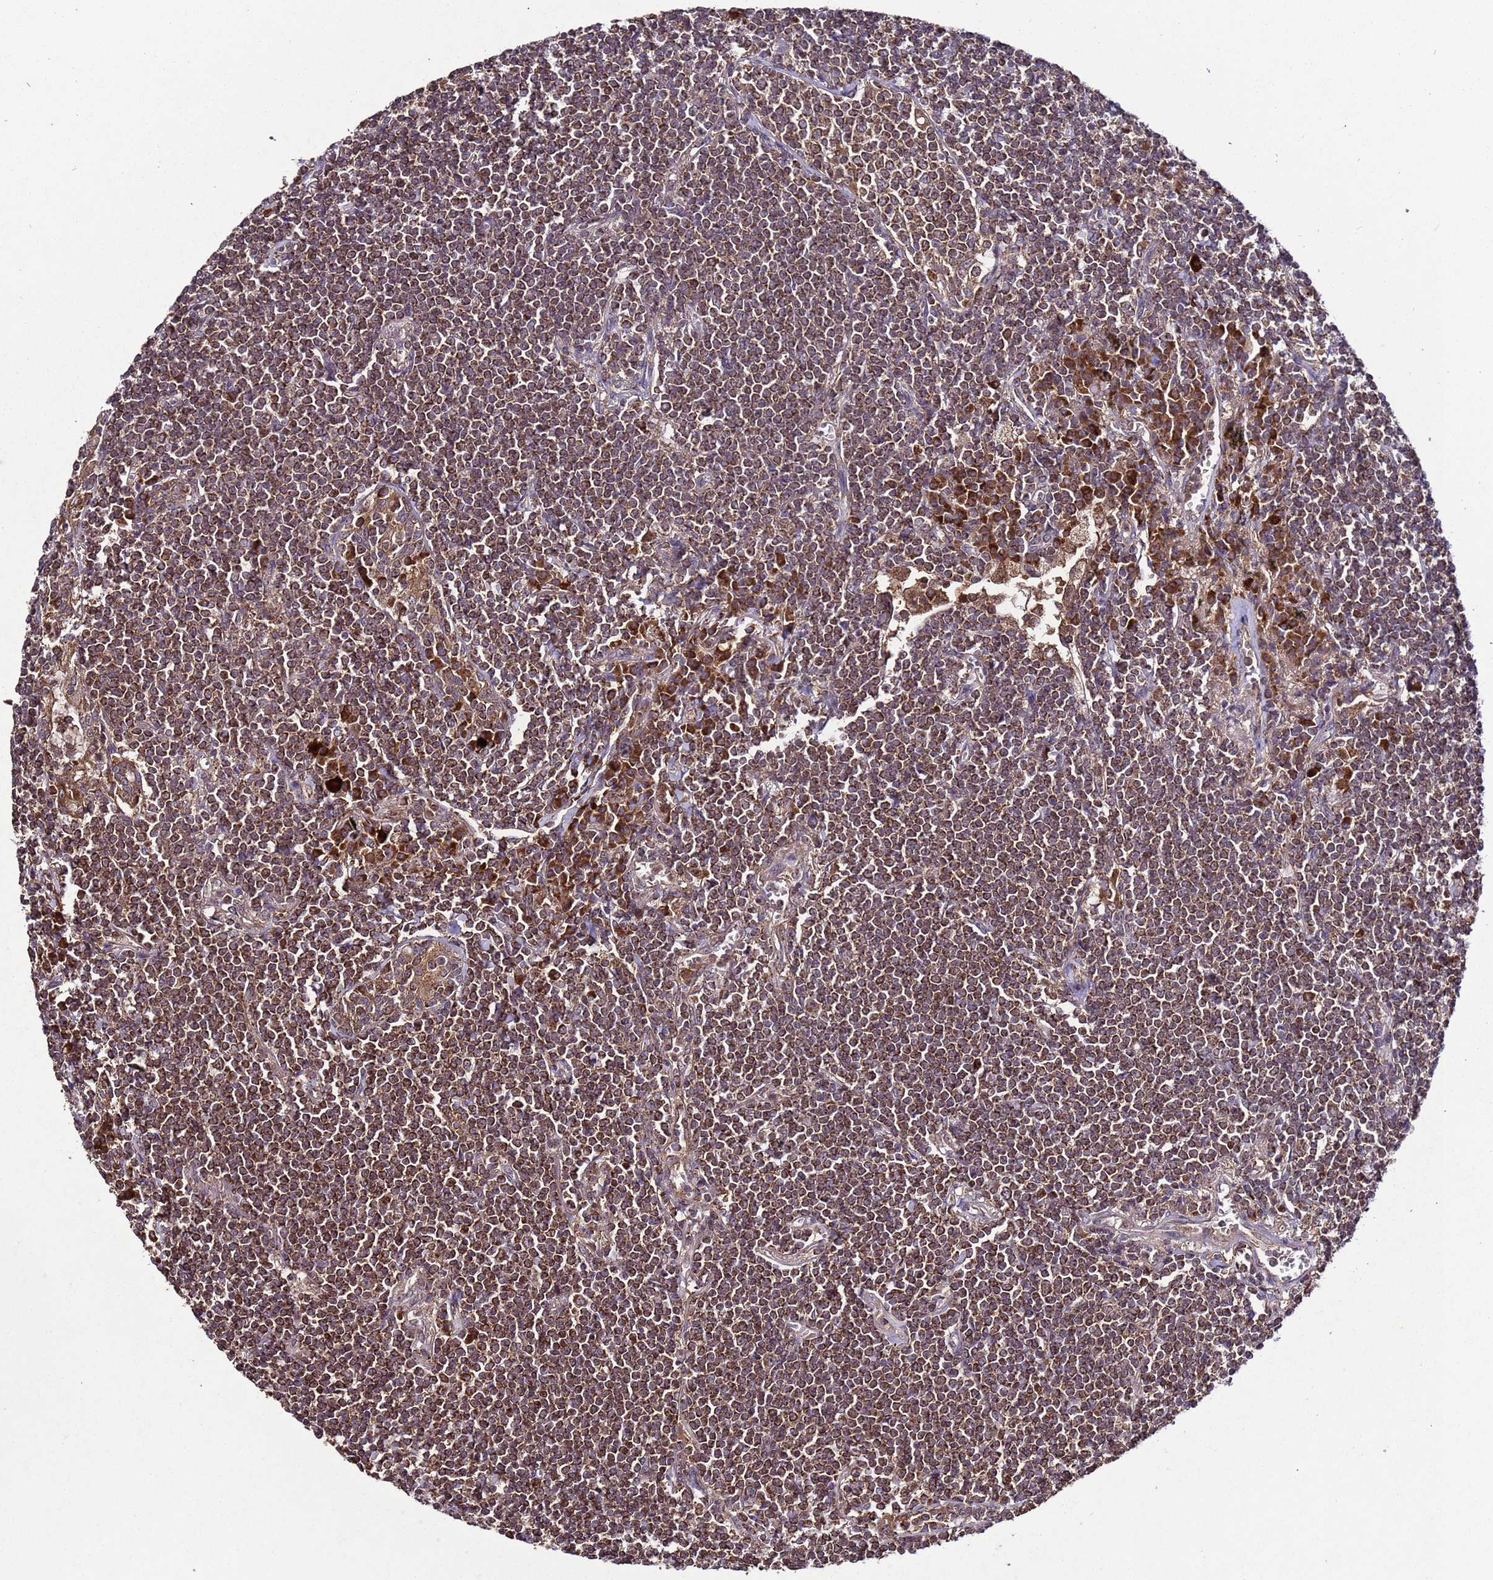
{"staining": {"intensity": "strong", "quantity": ">75%", "location": "cytoplasmic/membranous"}, "tissue": "lymphoma", "cell_type": "Tumor cells", "image_type": "cancer", "snomed": [{"axis": "morphology", "description": "Malignant lymphoma, non-Hodgkin's type, Low grade"}, {"axis": "topography", "description": "Lung"}], "caption": "Low-grade malignant lymphoma, non-Hodgkin's type stained with immunohistochemistry reveals strong cytoplasmic/membranous staining in approximately >75% of tumor cells.", "gene": "HSPBAP1", "patient": {"sex": "female", "age": 71}}